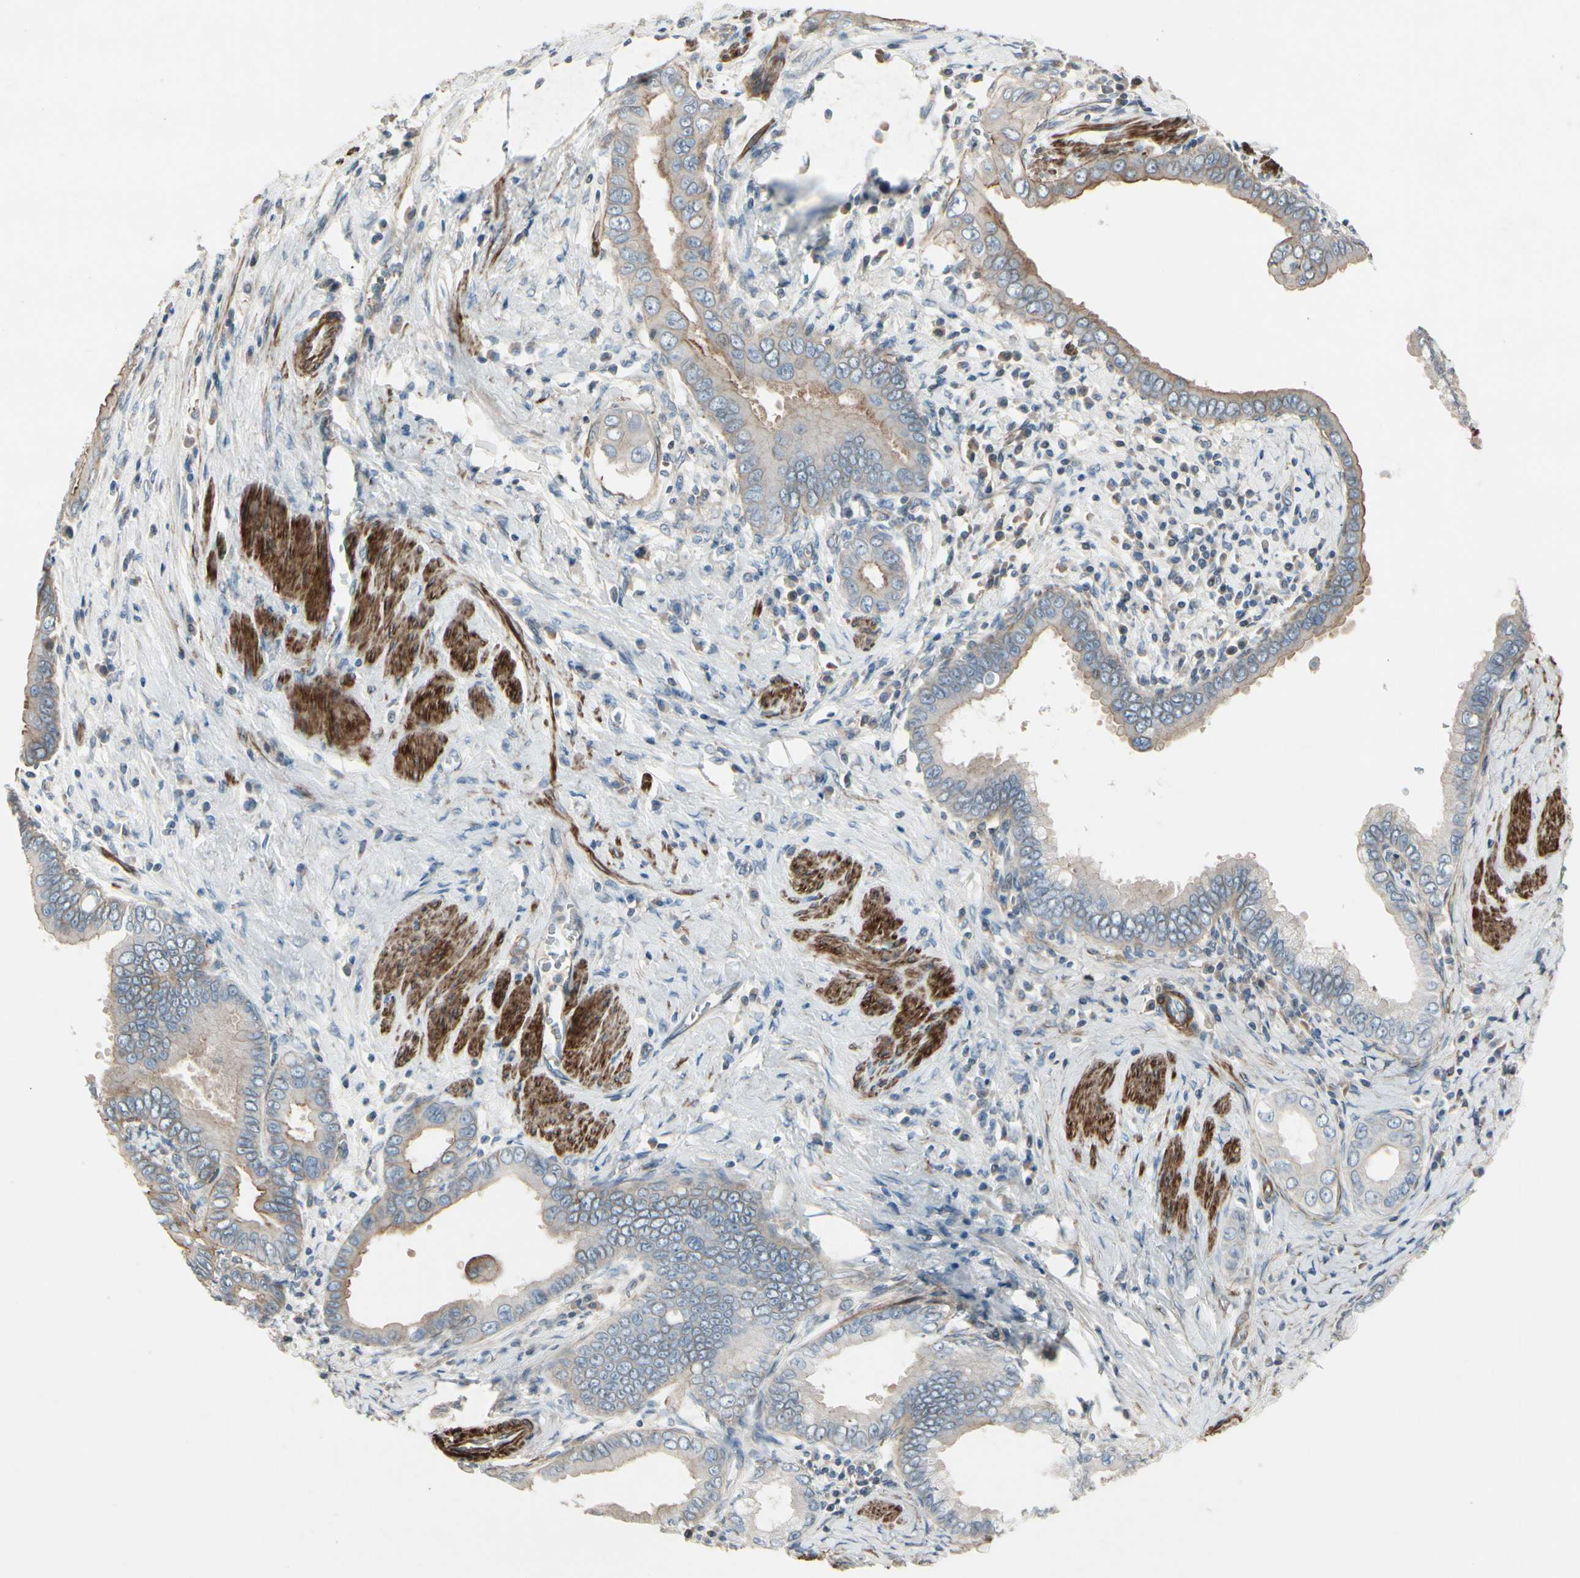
{"staining": {"intensity": "weak", "quantity": "25%-75%", "location": "cytoplasmic/membranous"}, "tissue": "pancreatic cancer", "cell_type": "Tumor cells", "image_type": "cancer", "snomed": [{"axis": "morphology", "description": "Normal tissue, NOS"}, {"axis": "topography", "description": "Lymph node"}], "caption": "Immunohistochemistry micrograph of neoplastic tissue: pancreatic cancer stained using immunohistochemistry exhibits low levels of weak protein expression localized specifically in the cytoplasmic/membranous of tumor cells, appearing as a cytoplasmic/membranous brown color.", "gene": "TPM1", "patient": {"sex": "male", "age": 50}}